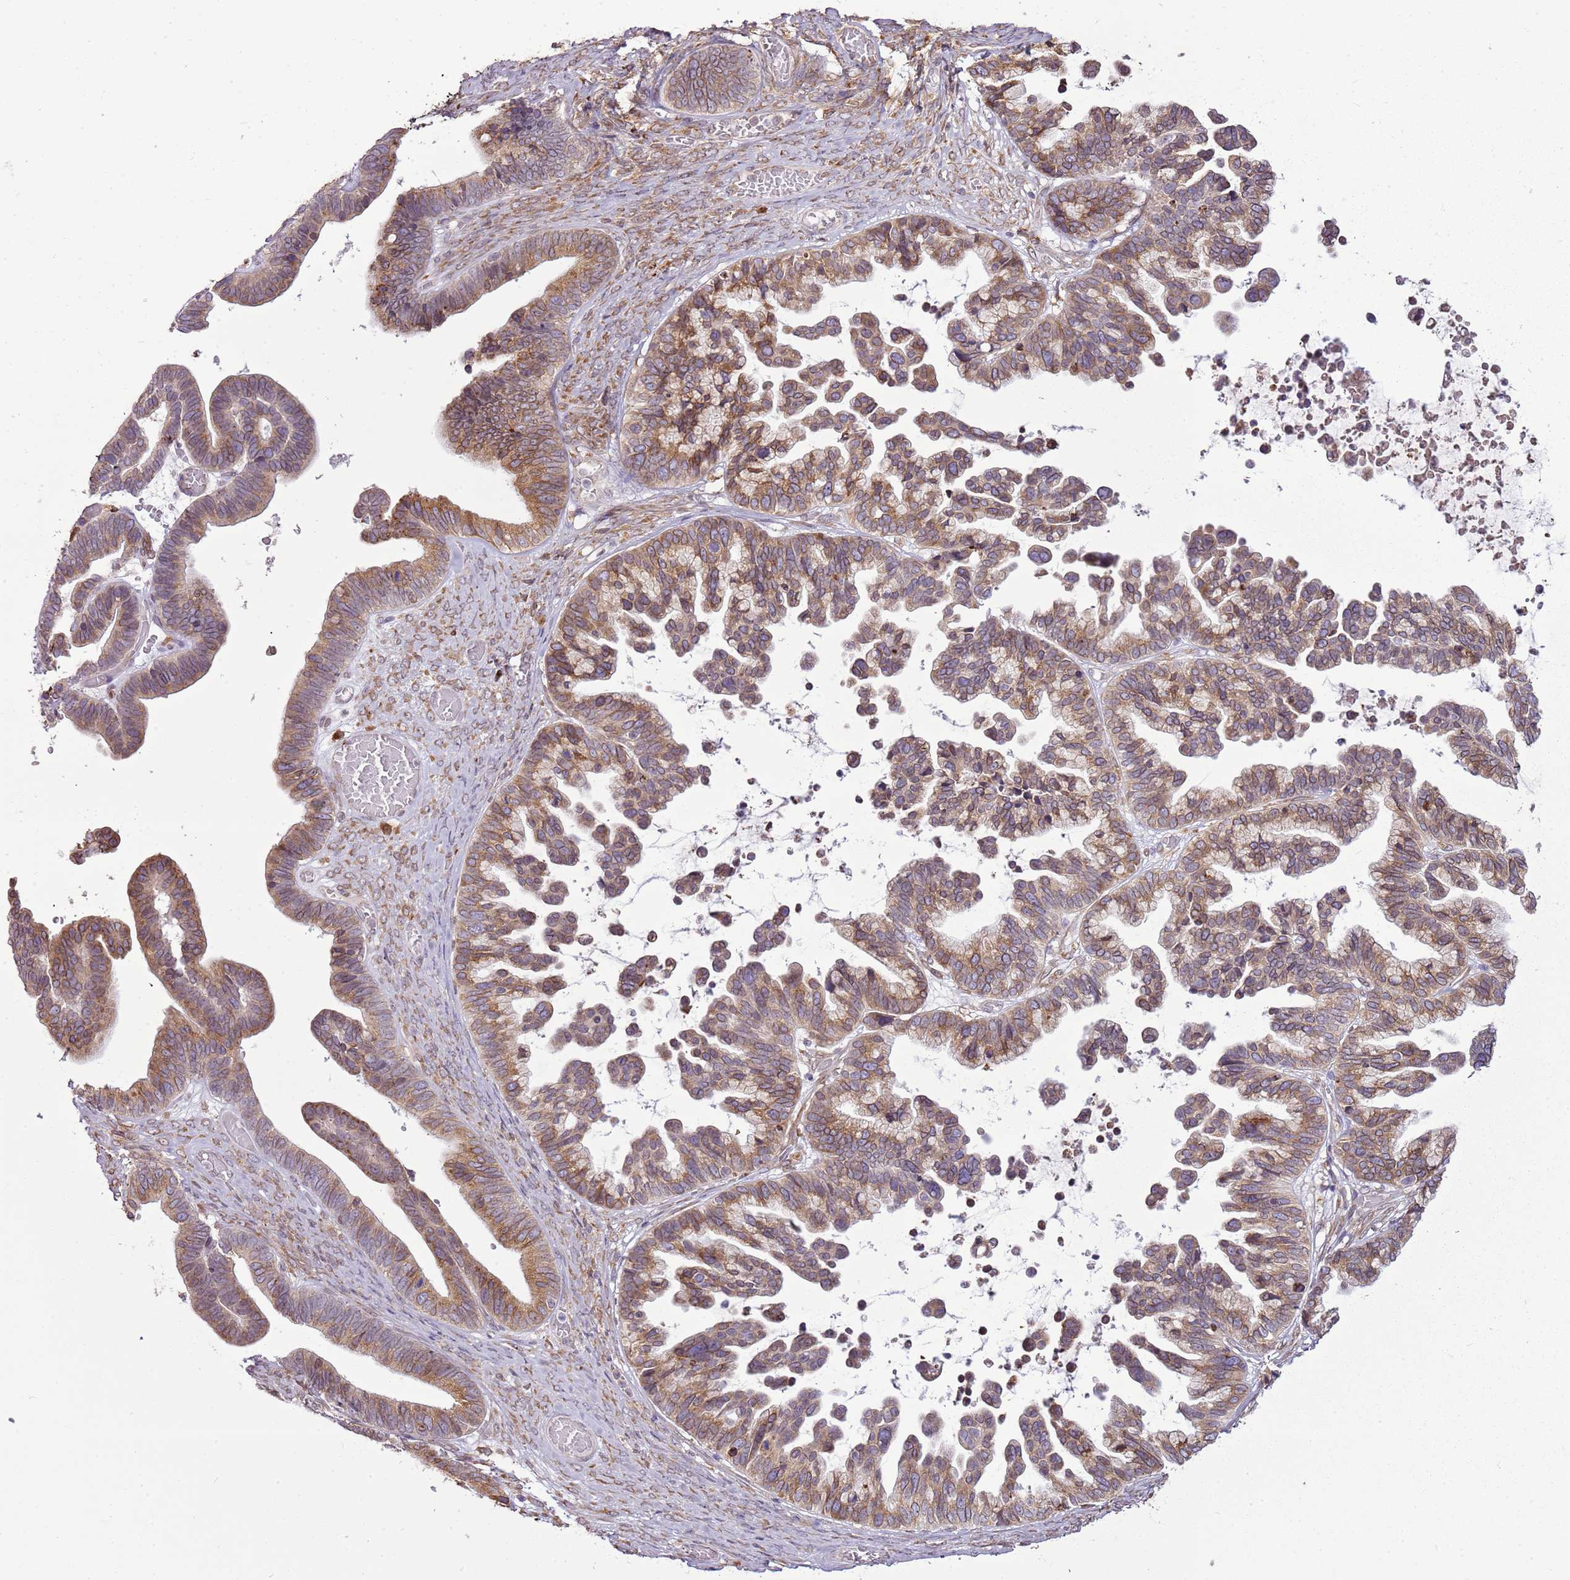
{"staining": {"intensity": "moderate", "quantity": ">75%", "location": "cytoplasmic/membranous"}, "tissue": "ovarian cancer", "cell_type": "Tumor cells", "image_type": "cancer", "snomed": [{"axis": "morphology", "description": "Cystadenocarcinoma, serous, NOS"}, {"axis": "topography", "description": "Ovary"}], "caption": "Immunohistochemistry (IHC) of human ovarian serous cystadenocarcinoma exhibits medium levels of moderate cytoplasmic/membranous staining in approximately >75% of tumor cells.", "gene": "TMED10", "patient": {"sex": "female", "age": 56}}